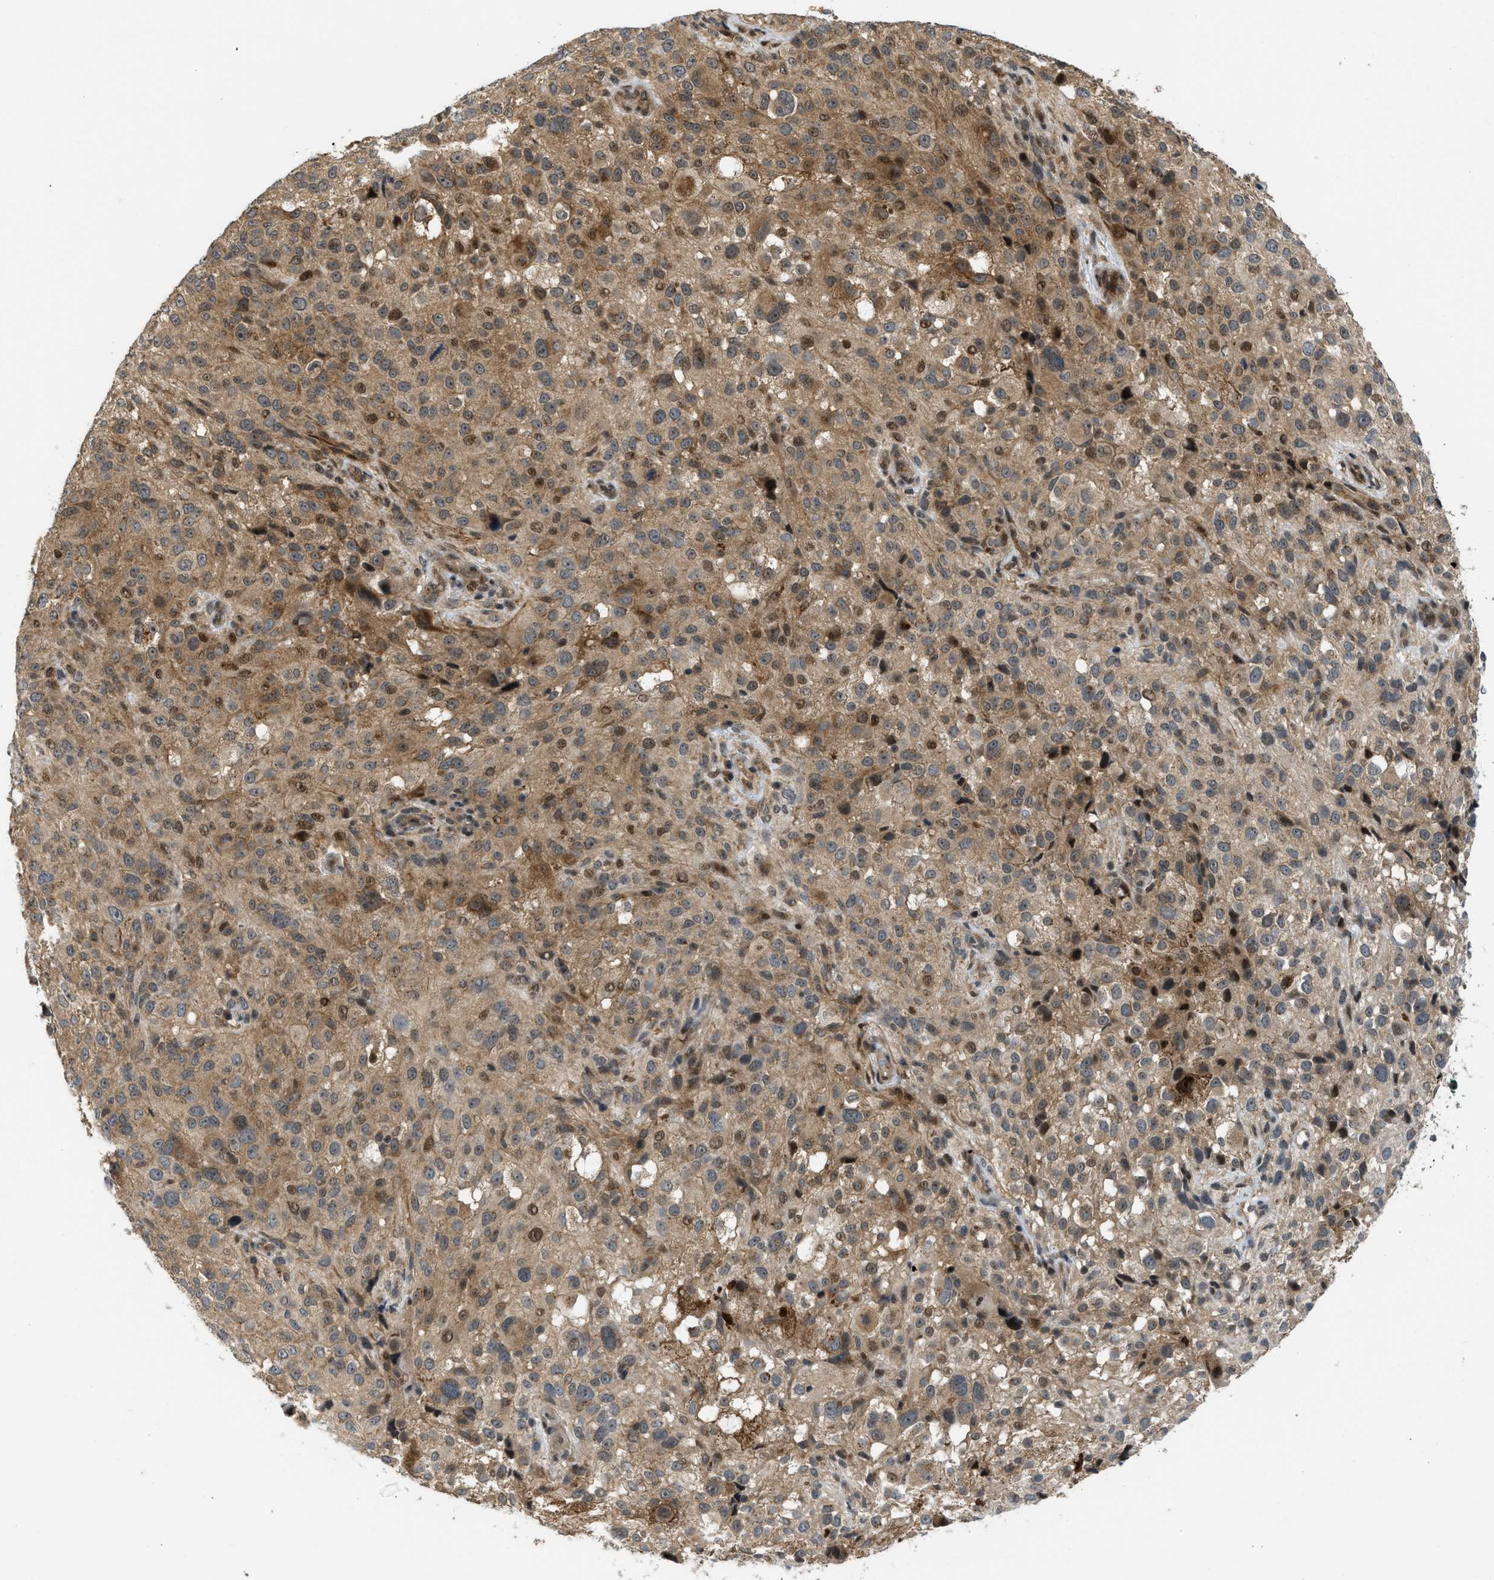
{"staining": {"intensity": "moderate", "quantity": ">75%", "location": "cytoplasmic/membranous,nuclear"}, "tissue": "melanoma", "cell_type": "Tumor cells", "image_type": "cancer", "snomed": [{"axis": "morphology", "description": "Necrosis, NOS"}, {"axis": "morphology", "description": "Malignant melanoma, NOS"}, {"axis": "topography", "description": "Skin"}], "caption": "Malignant melanoma was stained to show a protein in brown. There is medium levels of moderate cytoplasmic/membranous and nuclear staining in about >75% of tumor cells.", "gene": "DNAJC28", "patient": {"sex": "female", "age": 87}}